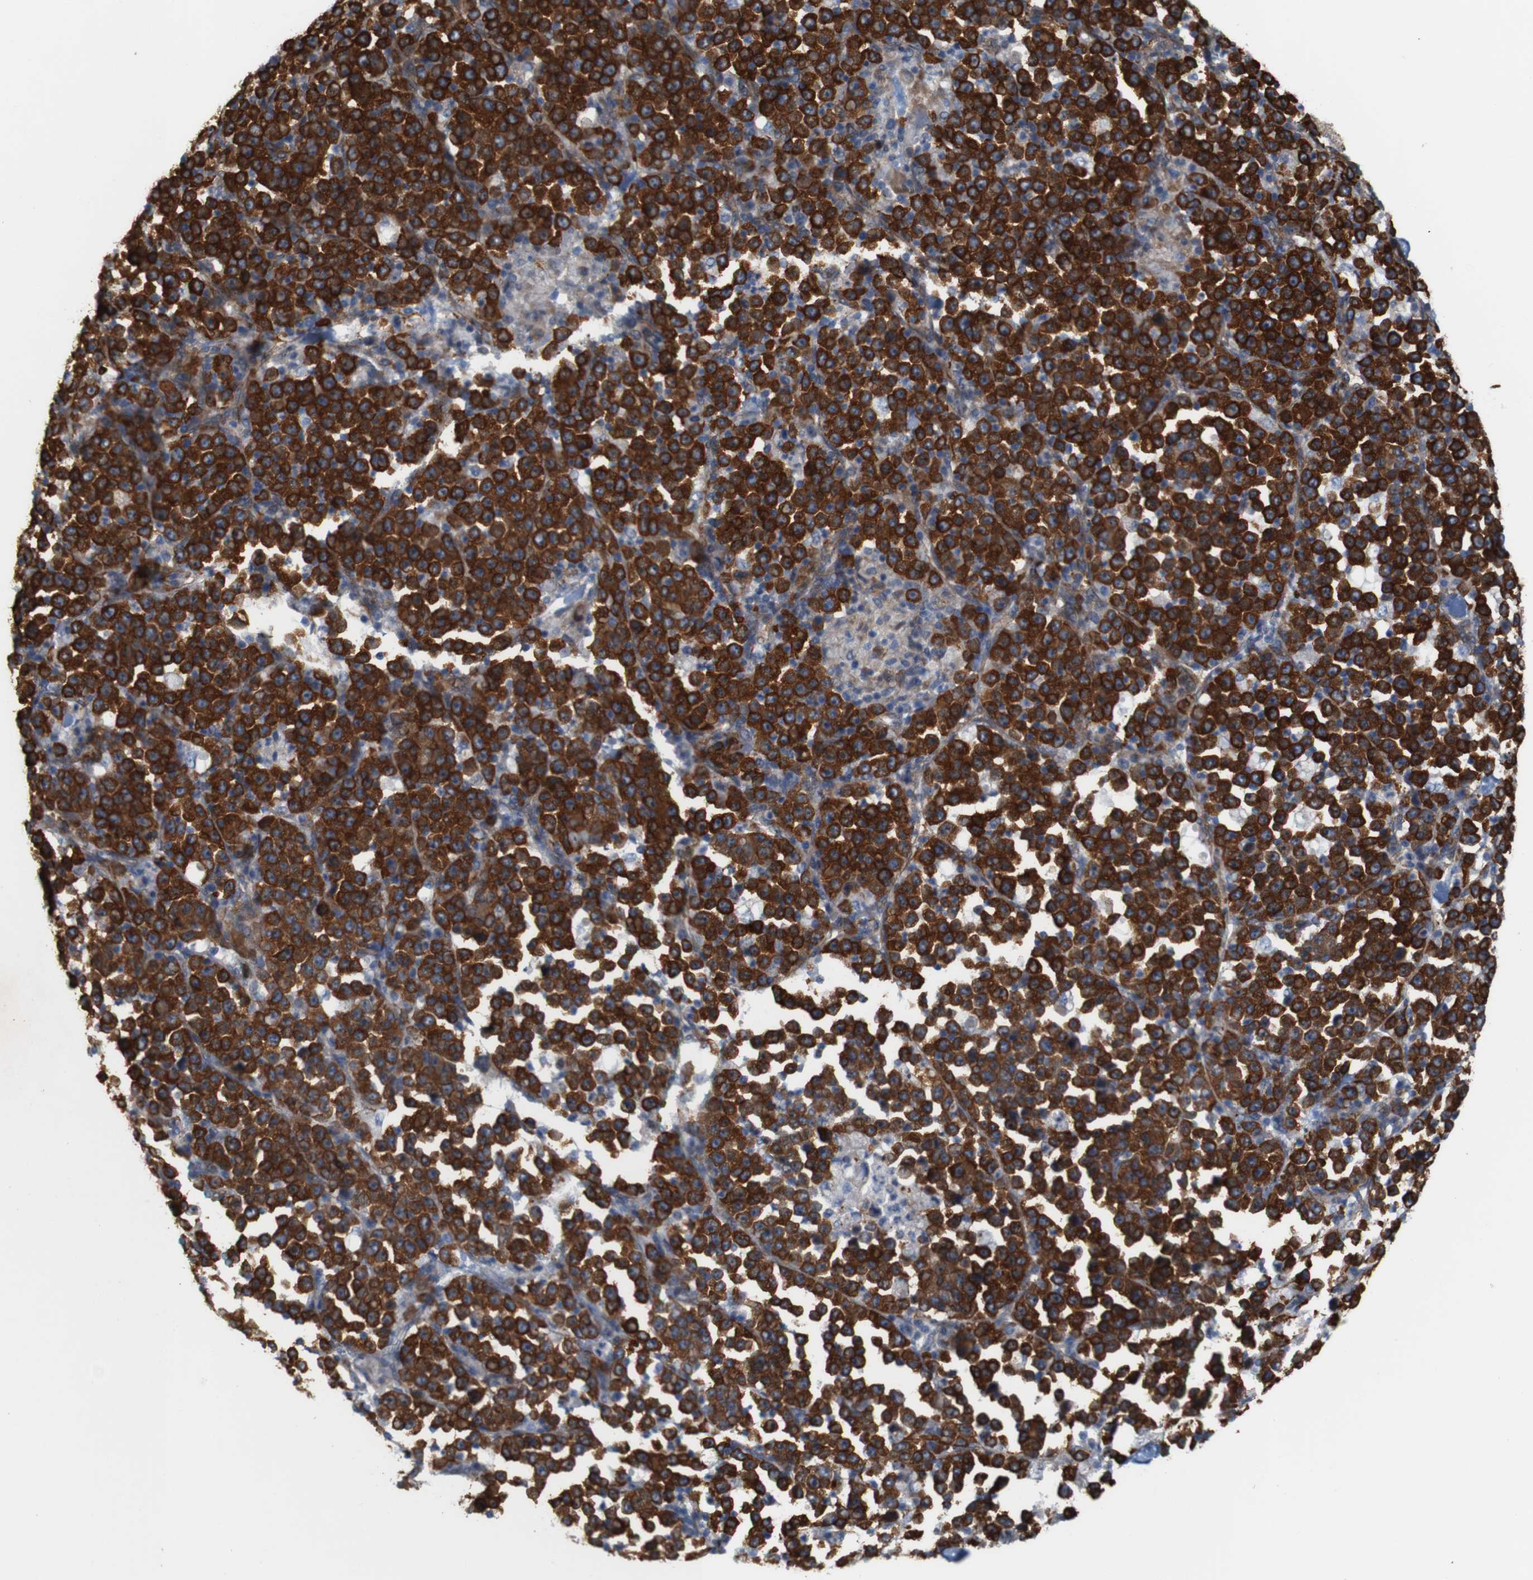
{"staining": {"intensity": "strong", "quantity": ">75%", "location": "cytoplasmic/membranous"}, "tissue": "stomach cancer", "cell_type": "Tumor cells", "image_type": "cancer", "snomed": [{"axis": "morphology", "description": "Normal tissue, NOS"}, {"axis": "morphology", "description": "Adenocarcinoma, NOS"}, {"axis": "topography", "description": "Stomach, upper"}, {"axis": "topography", "description": "Stomach"}], "caption": "Strong cytoplasmic/membranous expression is present in approximately >75% of tumor cells in adenocarcinoma (stomach).", "gene": "JPH1", "patient": {"sex": "male", "age": 59}}